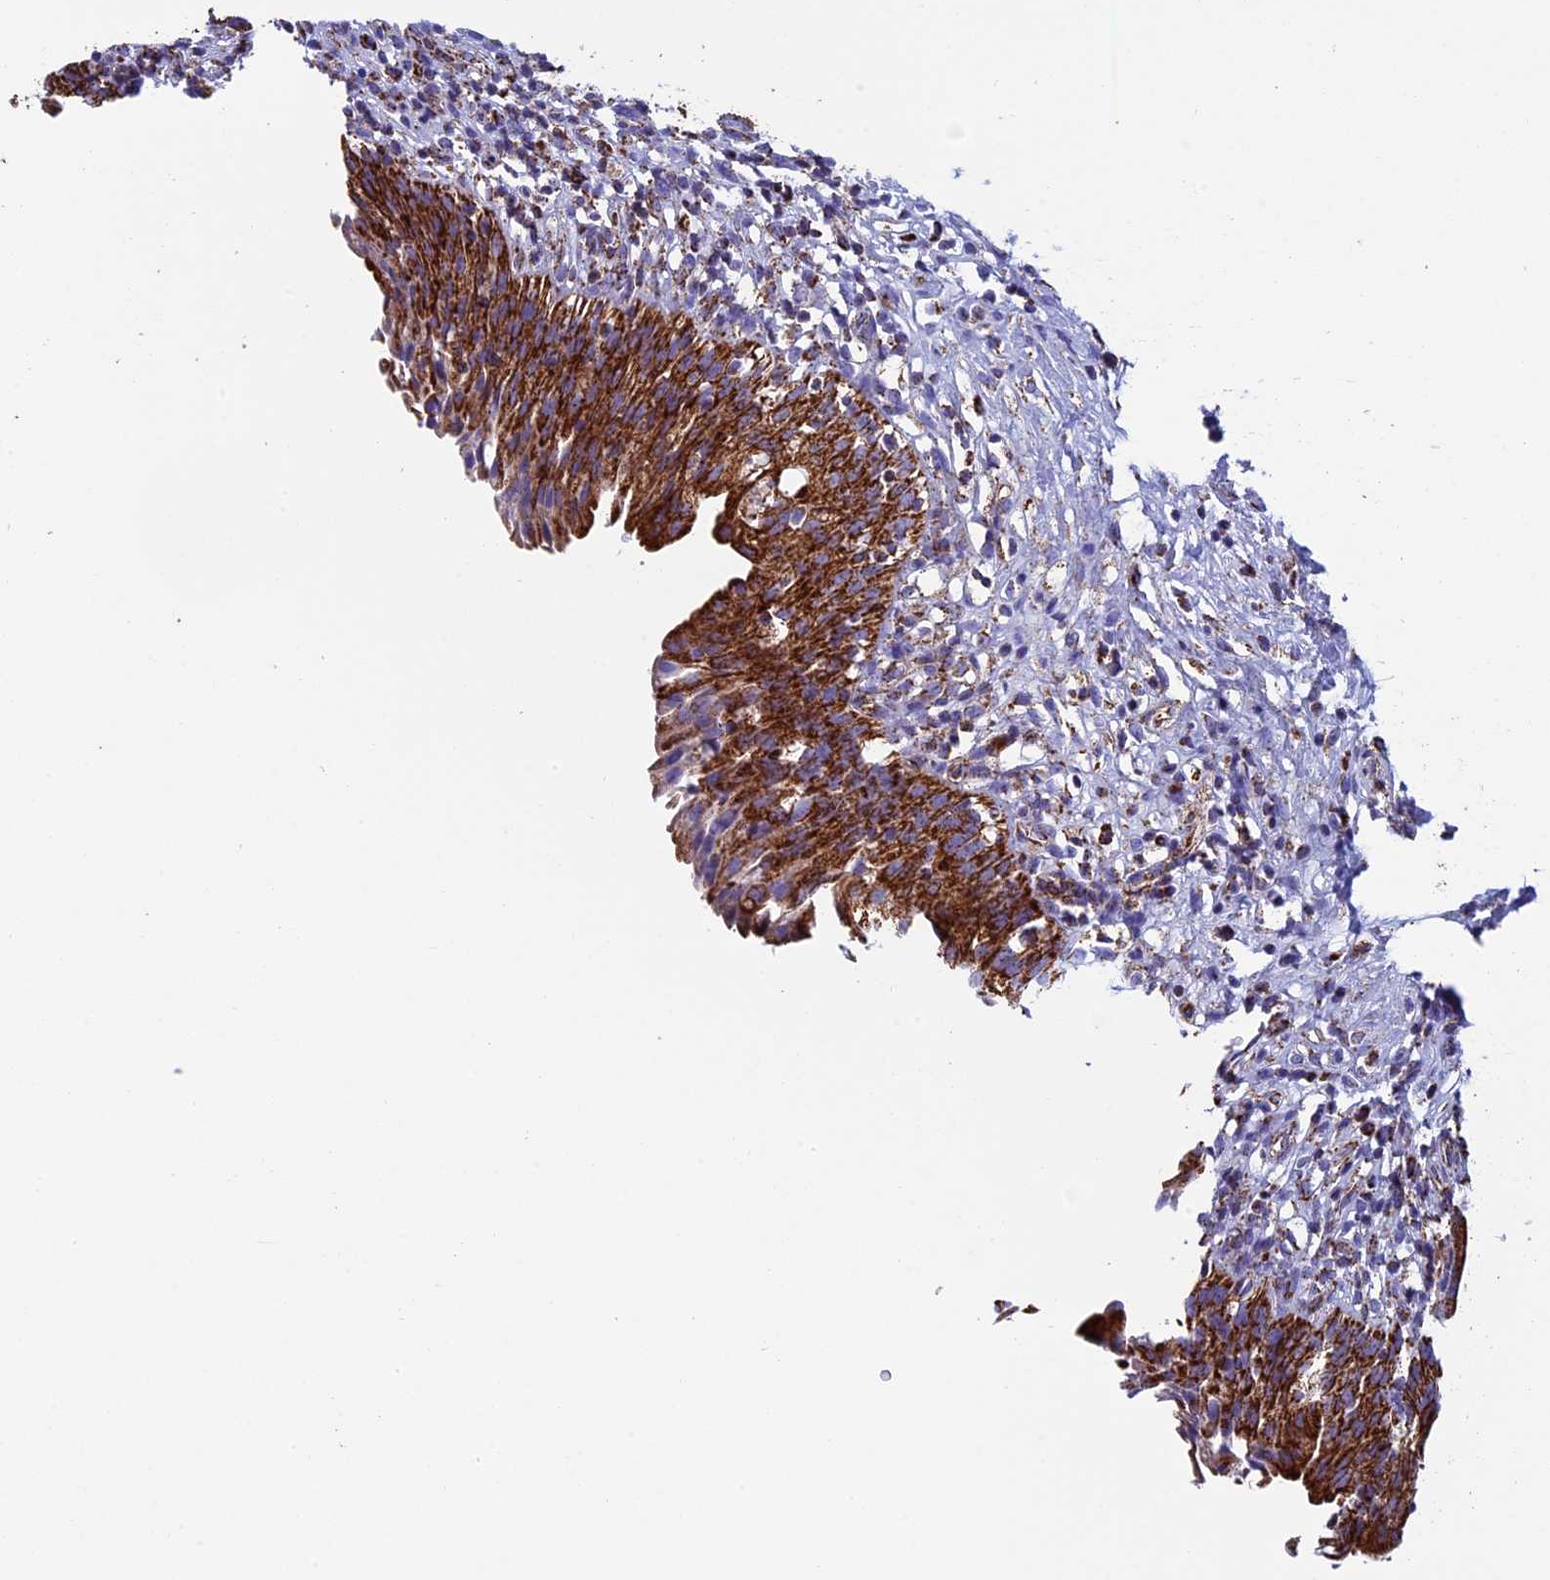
{"staining": {"intensity": "strong", "quantity": ">75%", "location": "cytoplasmic/membranous"}, "tissue": "urinary bladder", "cell_type": "Urothelial cells", "image_type": "normal", "snomed": [{"axis": "morphology", "description": "Normal tissue, NOS"}, {"axis": "morphology", "description": "Inflammation, NOS"}, {"axis": "topography", "description": "Urinary bladder"}], "caption": "IHC of unremarkable human urinary bladder shows high levels of strong cytoplasmic/membranous positivity in about >75% of urothelial cells.", "gene": "UQCRFS1", "patient": {"sex": "male", "age": 63}}